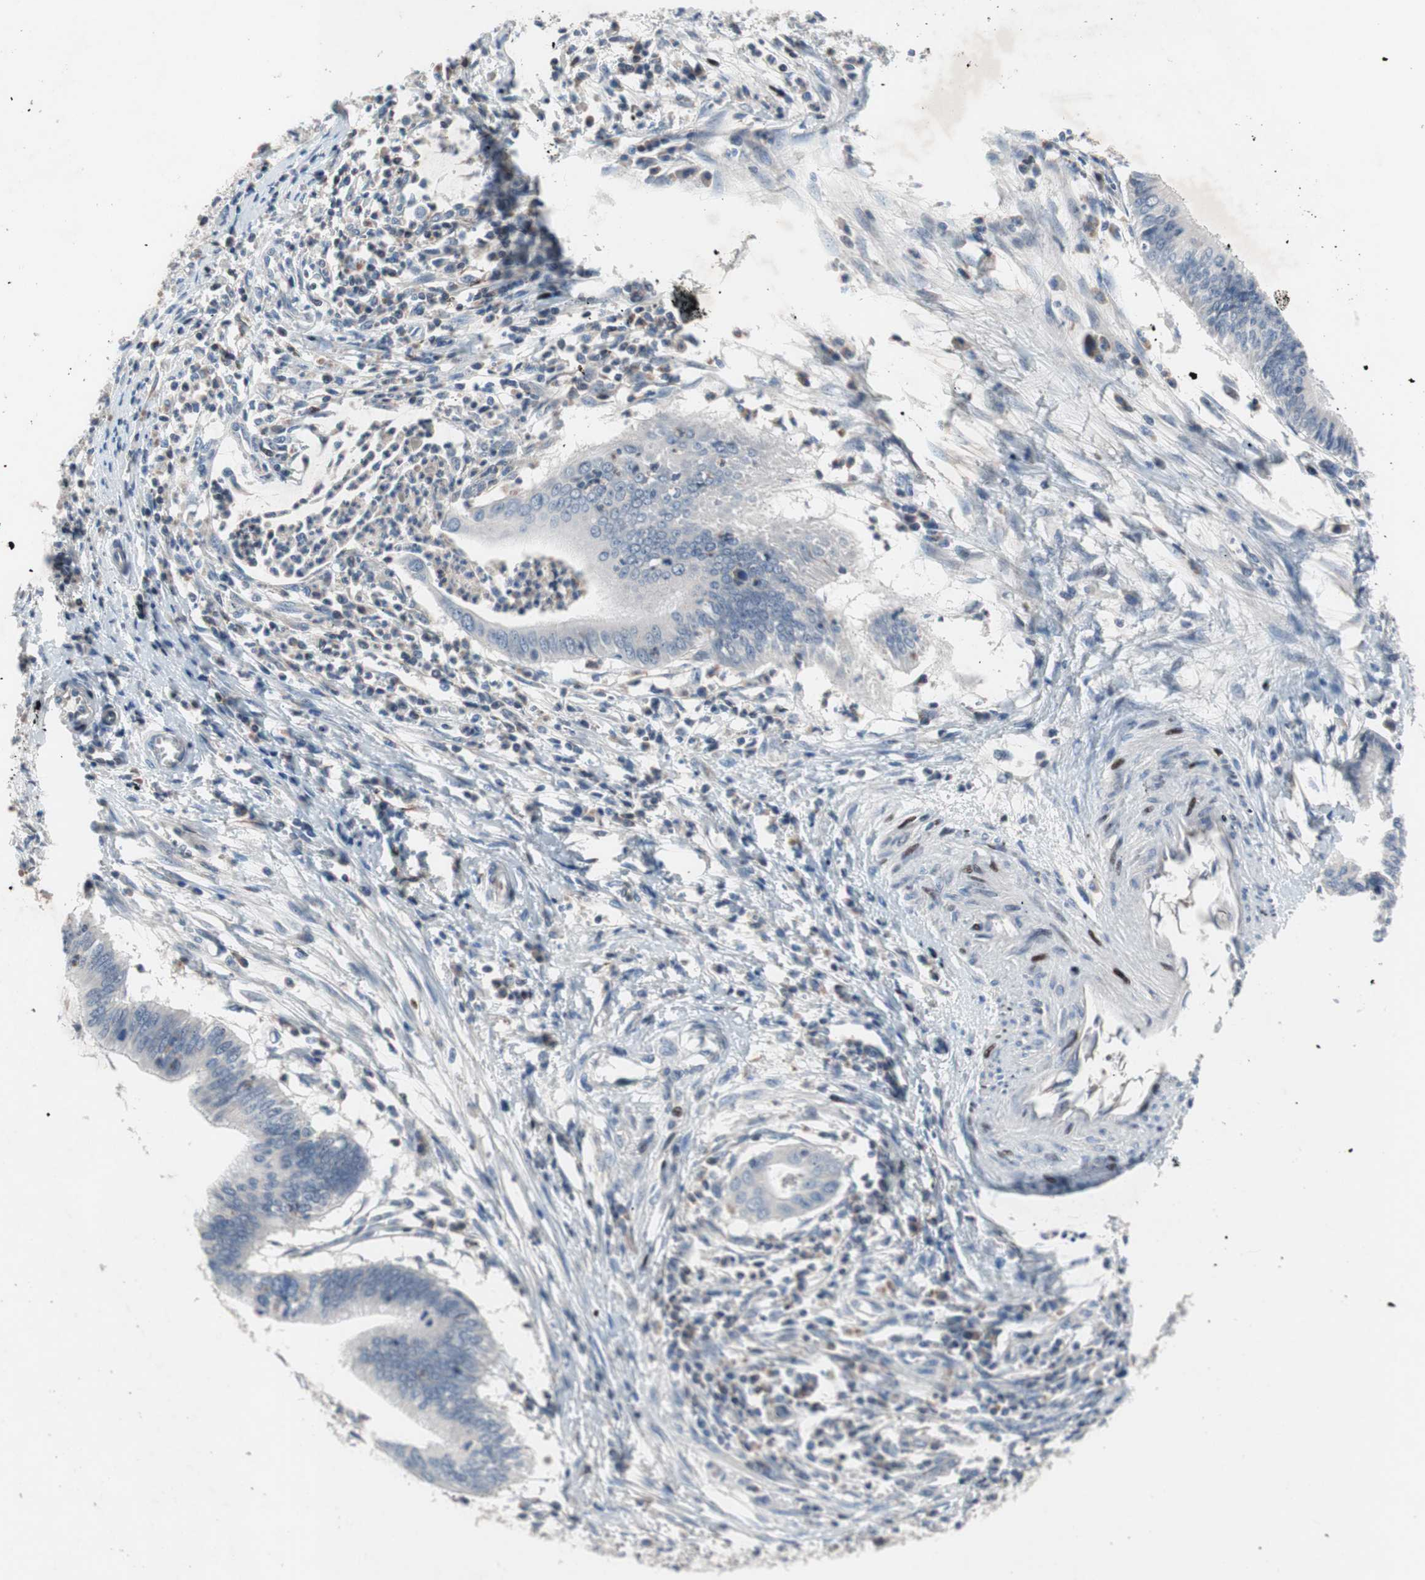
{"staining": {"intensity": "negative", "quantity": "none", "location": "none"}, "tissue": "cervical cancer", "cell_type": "Tumor cells", "image_type": "cancer", "snomed": [{"axis": "morphology", "description": "Adenocarcinoma, NOS"}, {"axis": "topography", "description": "Cervix"}], "caption": "A high-resolution micrograph shows IHC staining of cervical cancer, which shows no significant expression in tumor cells.", "gene": "MUTYH", "patient": {"sex": "female", "age": 36}}